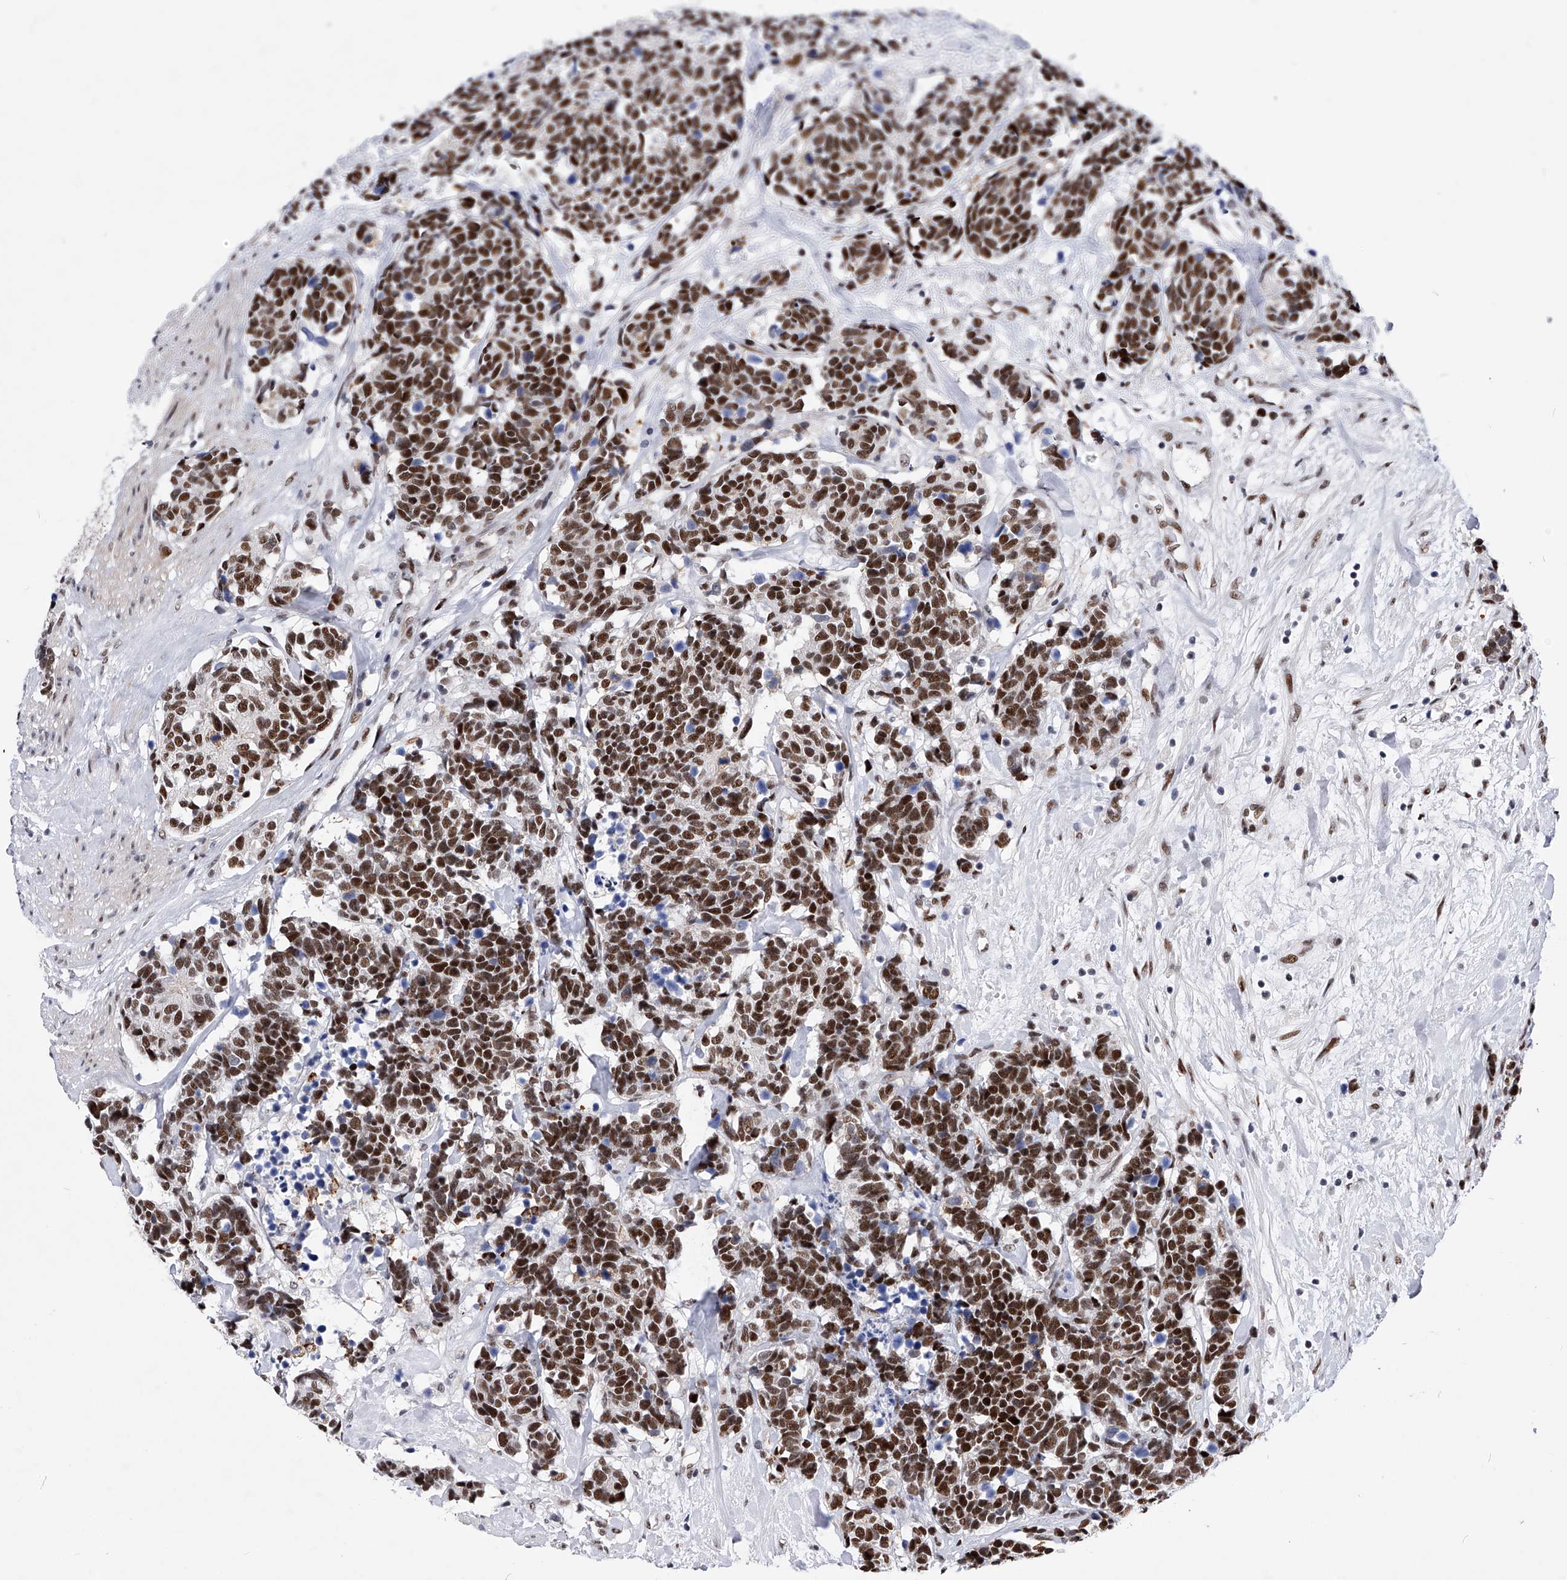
{"staining": {"intensity": "strong", "quantity": ">75%", "location": "nuclear"}, "tissue": "carcinoid", "cell_type": "Tumor cells", "image_type": "cancer", "snomed": [{"axis": "morphology", "description": "Carcinoma, NOS"}, {"axis": "morphology", "description": "Carcinoid, malignant, NOS"}, {"axis": "topography", "description": "Urinary bladder"}], "caption": "Carcinoma stained for a protein shows strong nuclear positivity in tumor cells.", "gene": "TESK2", "patient": {"sex": "male", "age": 57}}